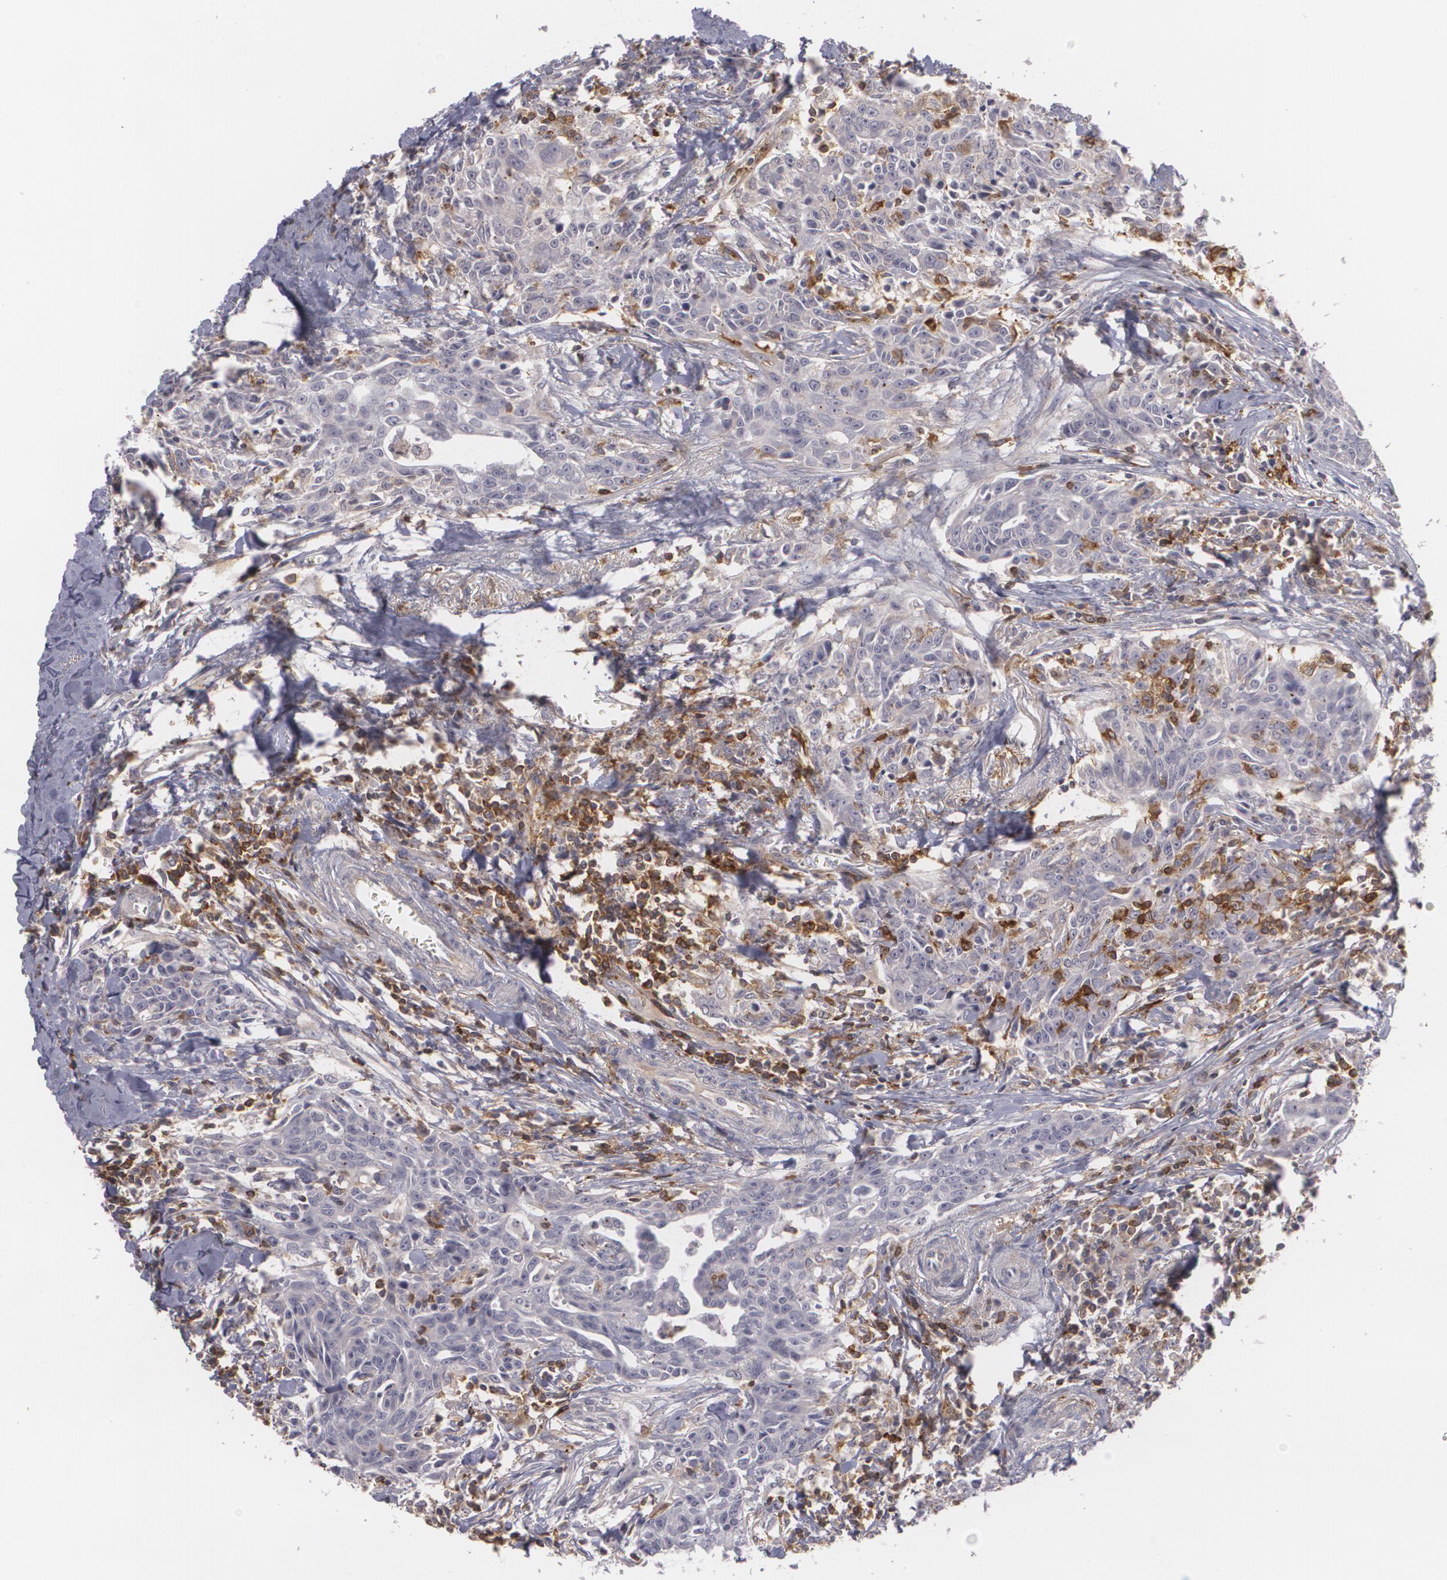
{"staining": {"intensity": "moderate", "quantity": ">75%", "location": "cytoplasmic/membranous"}, "tissue": "breast cancer", "cell_type": "Tumor cells", "image_type": "cancer", "snomed": [{"axis": "morphology", "description": "Duct carcinoma"}, {"axis": "topography", "description": "Breast"}], "caption": "DAB (3,3'-diaminobenzidine) immunohistochemical staining of human breast cancer demonstrates moderate cytoplasmic/membranous protein expression in approximately >75% of tumor cells.", "gene": "BIN1", "patient": {"sex": "female", "age": 50}}